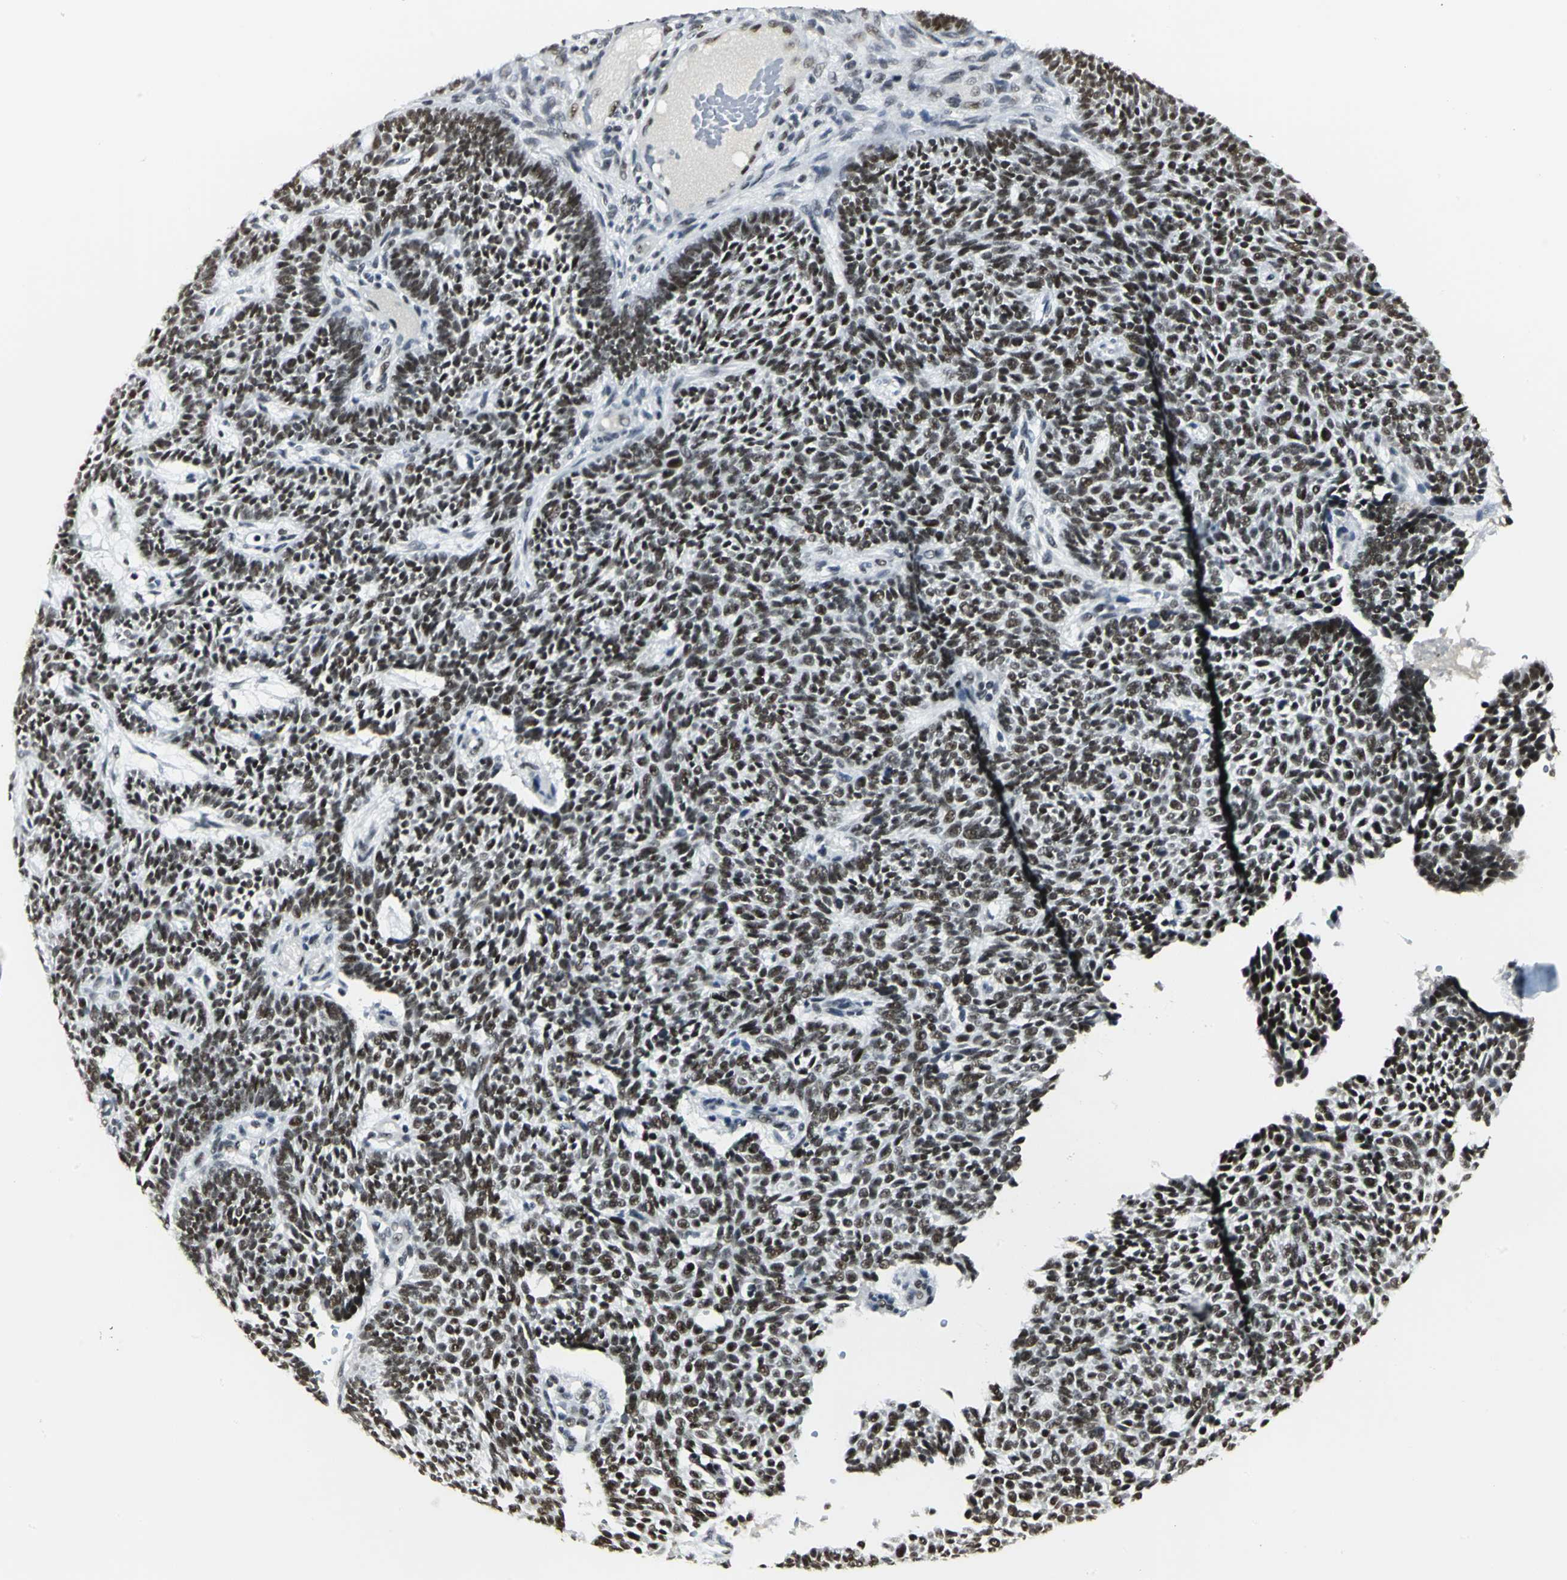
{"staining": {"intensity": "strong", "quantity": ">75%", "location": "nuclear"}, "tissue": "skin cancer", "cell_type": "Tumor cells", "image_type": "cancer", "snomed": [{"axis": "morphology", "description": "Normal tissue, NOS"}, {"axis": "morphology", "description": "Basal cell carcinoma"}, {"axis": "topography", "description": "Skin"}], "caption": "Skin cancer was stained to show a protein in brown. There is high levels of strong nuclear expression in approximately >75% of tumor cells.", "gene": "CBX3", "patient": {"sex": "male", "age": 87}}